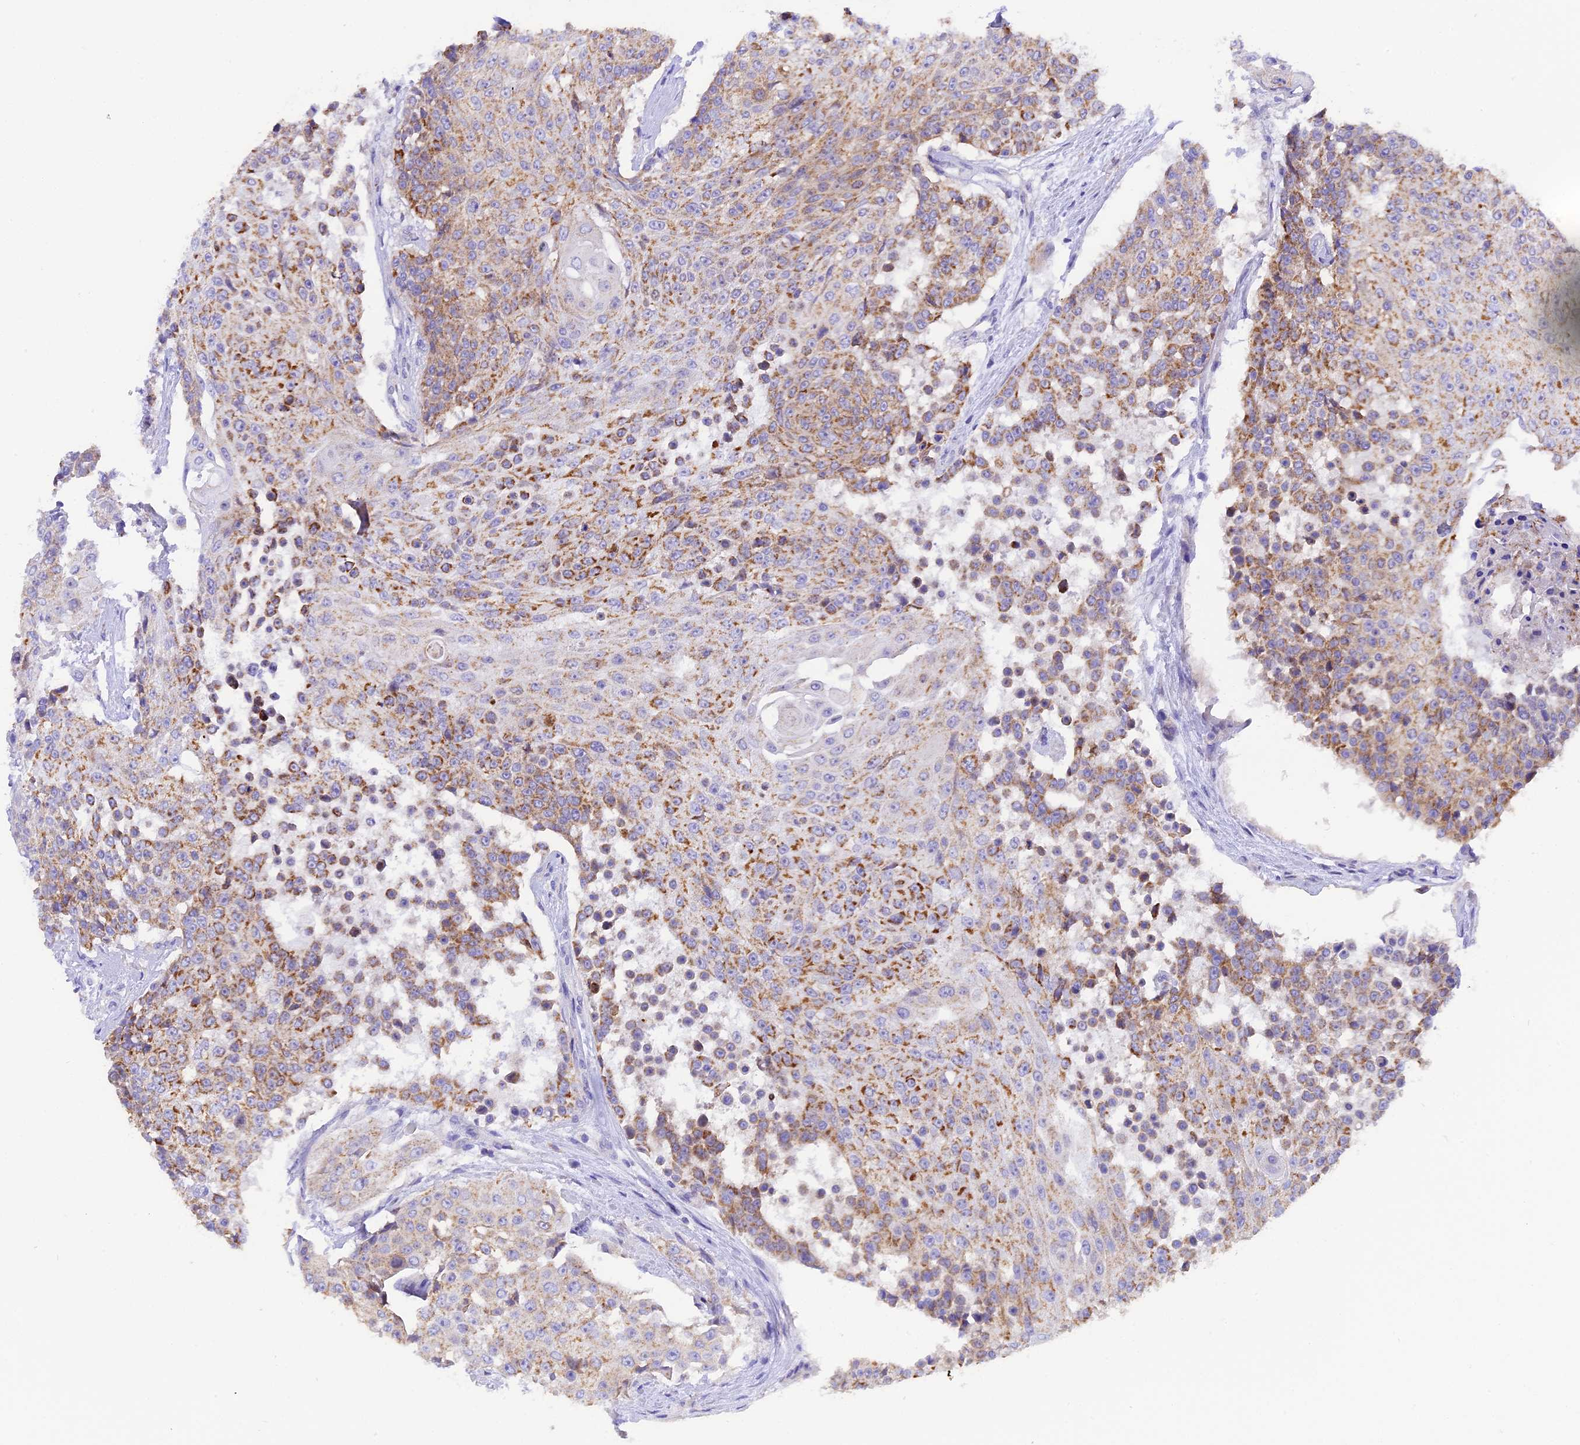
{"staining": {"intensity": "moderate", "quantity": "25%-75%", "location": "cytoplasmic/membranous"}, "tissue": "urothelial cancer", "cell_type": "Tumor cells", "image_type": "cancer", "snomed": [{"axis": "morphology", "description": "Urothelial carcinoma, High grade"}, {"axis": "topography", "description": "Urinary bladder"}], "caption": "This micrograph displays immunohistochemistry staining of urothelial cancer, with medium moderate cytoplasmic/membranous staining in approximately 25%-75% of tumor cells.", "gene": "COL6A5", "patient": {"sex": "female", "age": 63}}